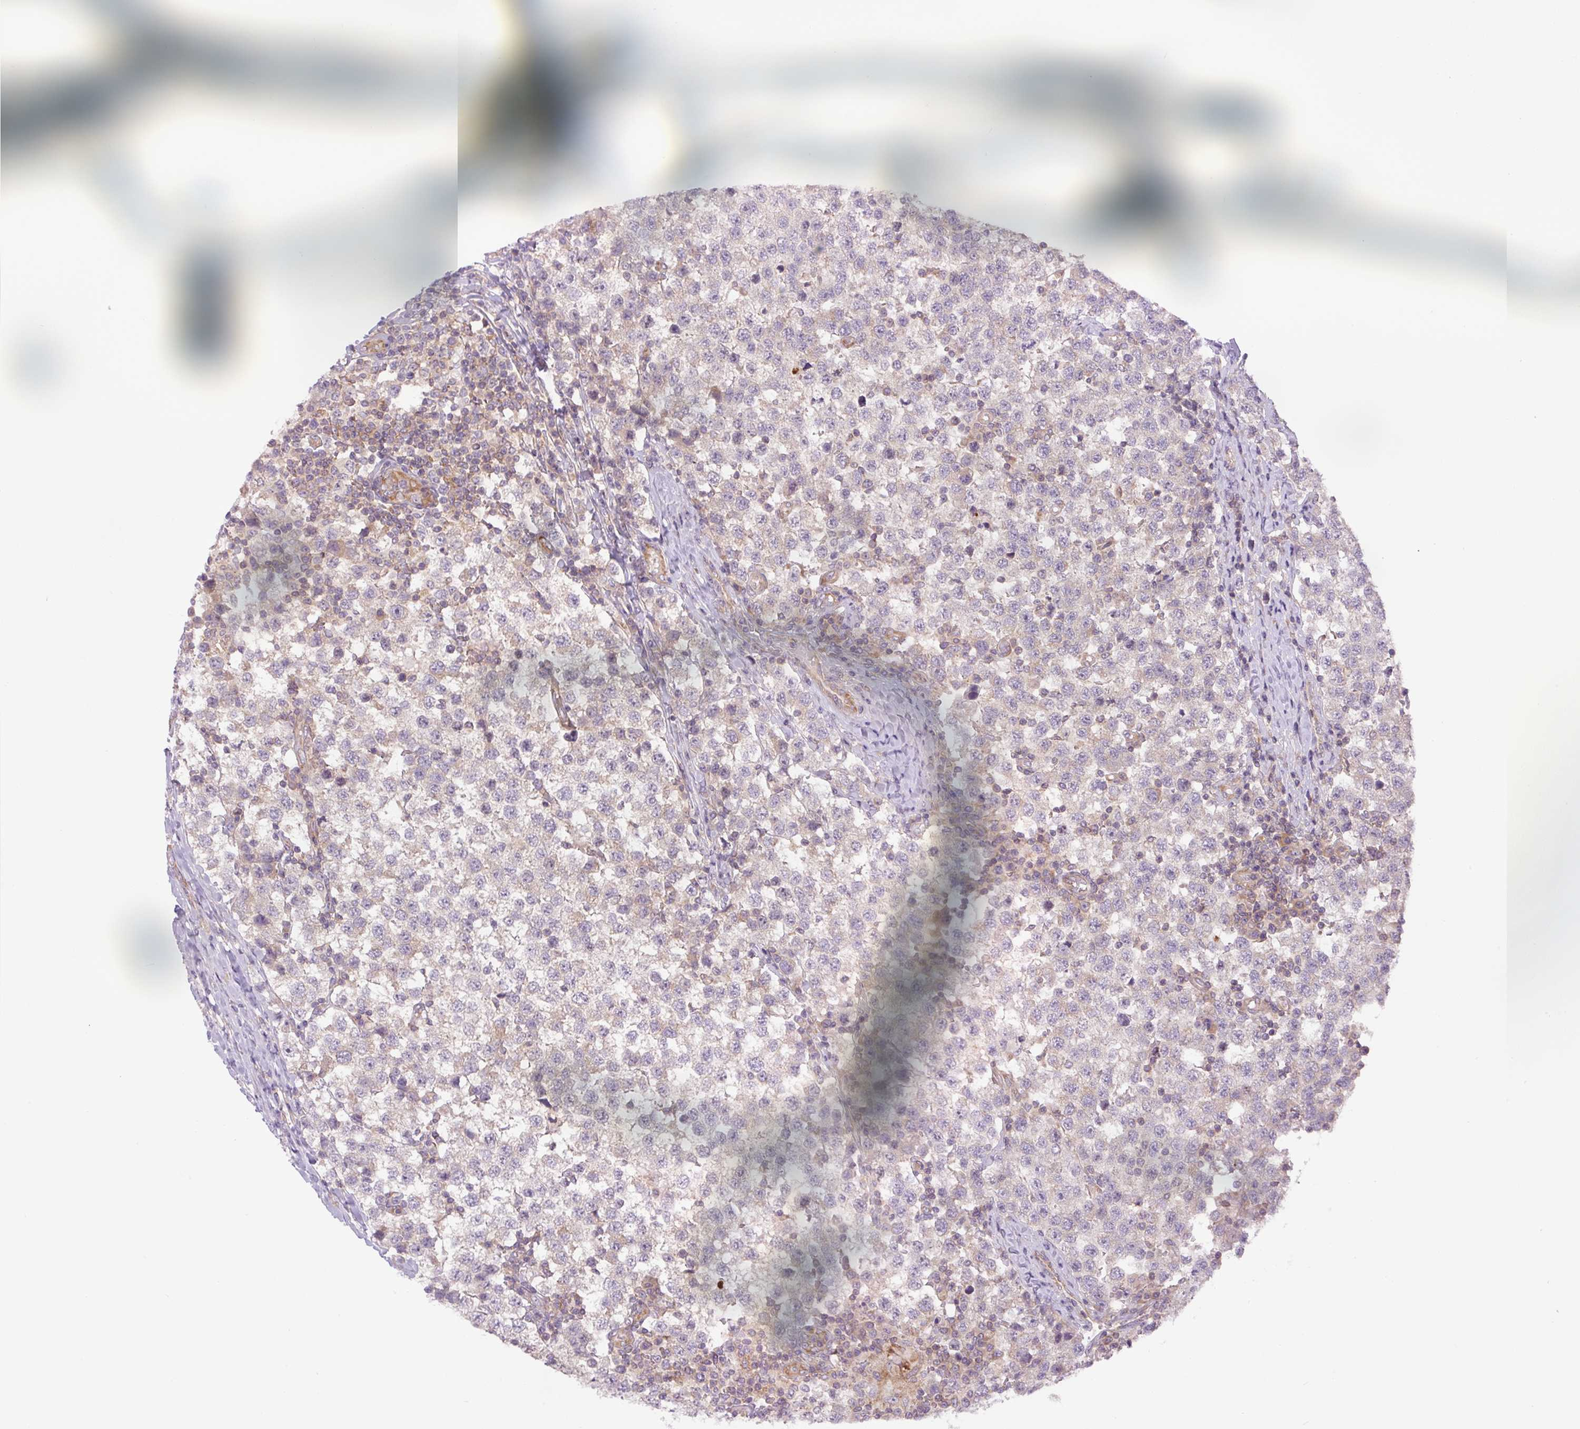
{"staining": {"intensity": "negative", "quantity": "none", "location": "none"}, "tissue": "testis cancer", "cell_type": "Tumor cells", "image_type": "cancer", "snomed": [{"axis": "morphology", "description": "Seminoma, NOS"}, {"axis": "topography", "description": "Testis"}], "caption": "This is an immunohistochemistry (IHC) image of human testis cancer. There is no expression in tumor cells.", "gene": "MINK1", "patient": {"sex": "male", "age": 34}}